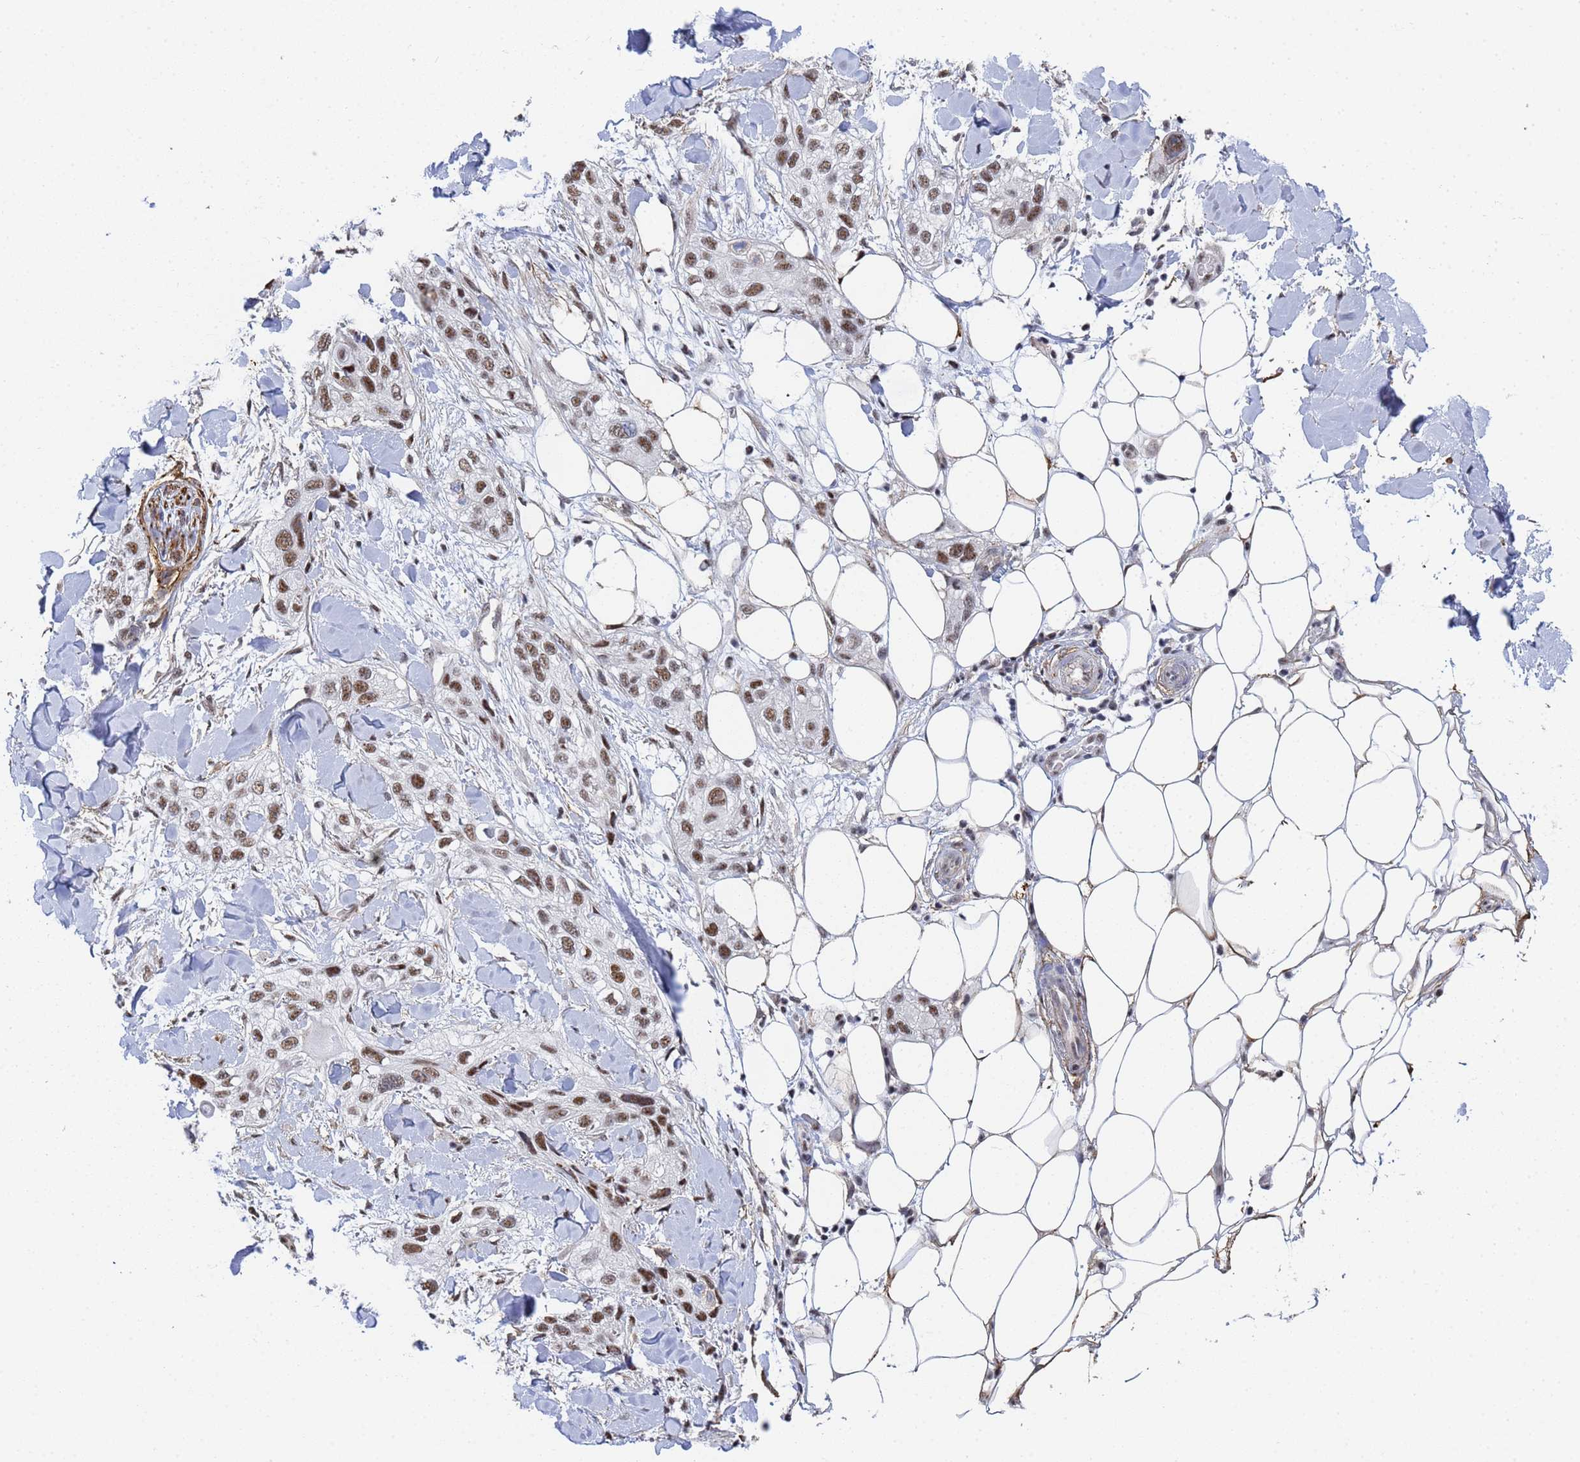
{"staining": {"intensity": "moderate", "quantity": ">75%", "location": "nuclear"}, "tissue": "skin cancer", "cell_type": "Tumor cells", "image_type": "cancer", "snomed": [{"axis": "morphology", "description": "Normal tissue, NOS"}, {"axis": "morphology", "description": "Squamous cell carcinoma, NOS"}, {"axis": "topography", "description": "Skin"}], "caption": "DAB (3,3'-diaminobenzidine) immunohistochemical staining of squamous cell carcinoma (skin) demonstrates moderate nuclear protein expression in approximately >75% of tumor cells.", "gene": "PRRT4", "patient": {"sex": "male", "age": 72}}